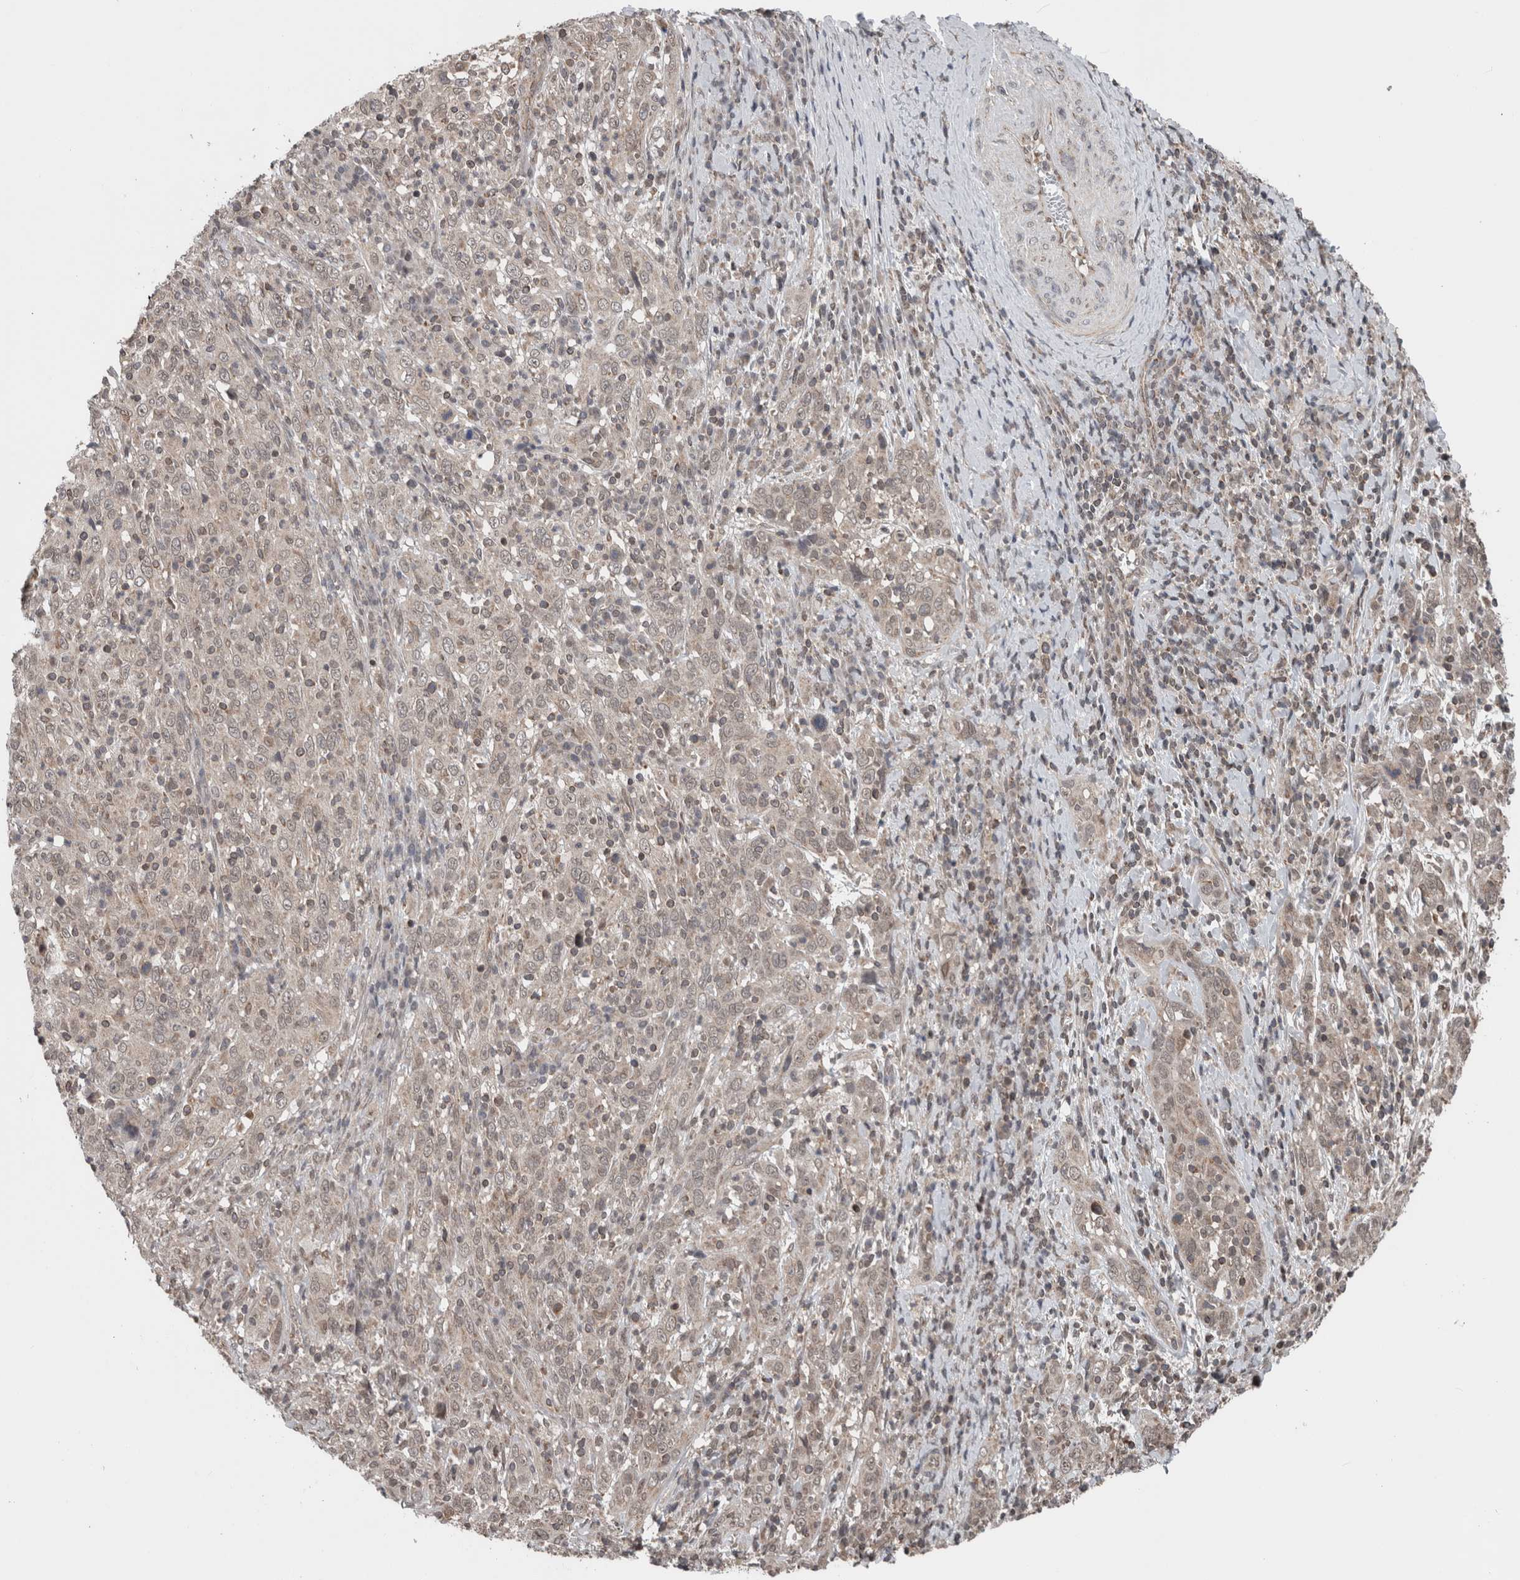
{"staining": {"intensity": "weak", "quantity": "<25%", "location": "cytoplasmic/membranous,nuclear"}, "tissue": "cervical cancer", "cell_type": "Tumor cells", "image_type": "cancer", "snomed": [{"axis": "morphology", "description": "Squamous cell carcinoma, NOS"}, {"axis": "topography", "description": "Cervix"}], "caption": "The micrograph displays no staining of tumor cells in cervical cancer (squamous cell carcinoma).", "gene": "ENY2", "patient": {"sex": "female", "age": 46}}